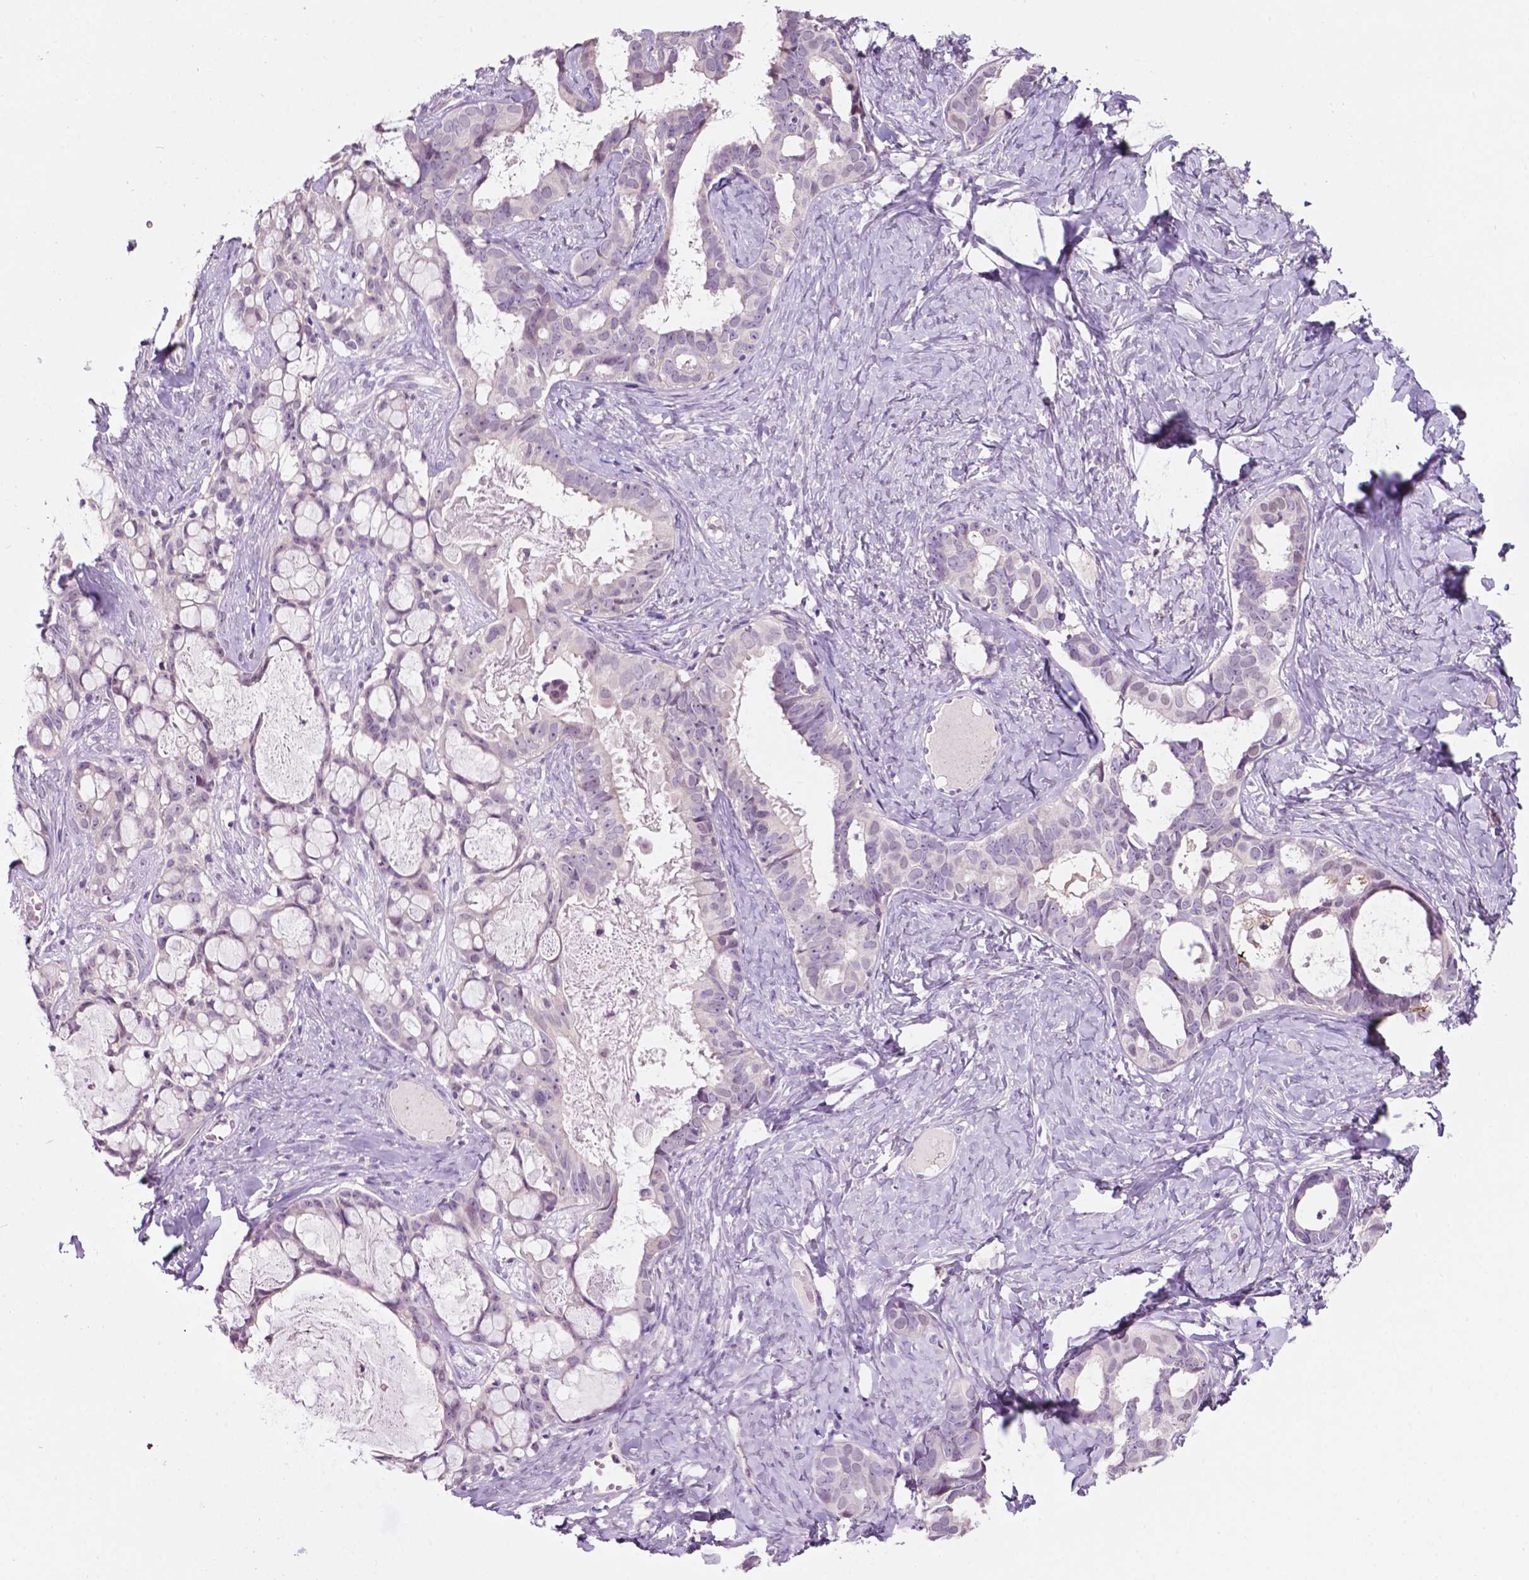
{"staining": {"intensity": "negative", "quantity": "none", "location": "none"}, "tissue": "ovarian cancer", "cell_type": "Tumor cells", "image_type": "cancer", "snomed": [{"axis": "morphology", "description": "Cystadenocarcinoma, serous, NOS"}, {"axis": "topography", "description": "Ovary"}], "caption": "DAB immunohistochemical staining of serous cystadenocarcinoma (ovarian) demonstrates no significant staining in tumor cells.", "gene": "TM6SF2", "patient": {"sex": "female", "age": 69}}